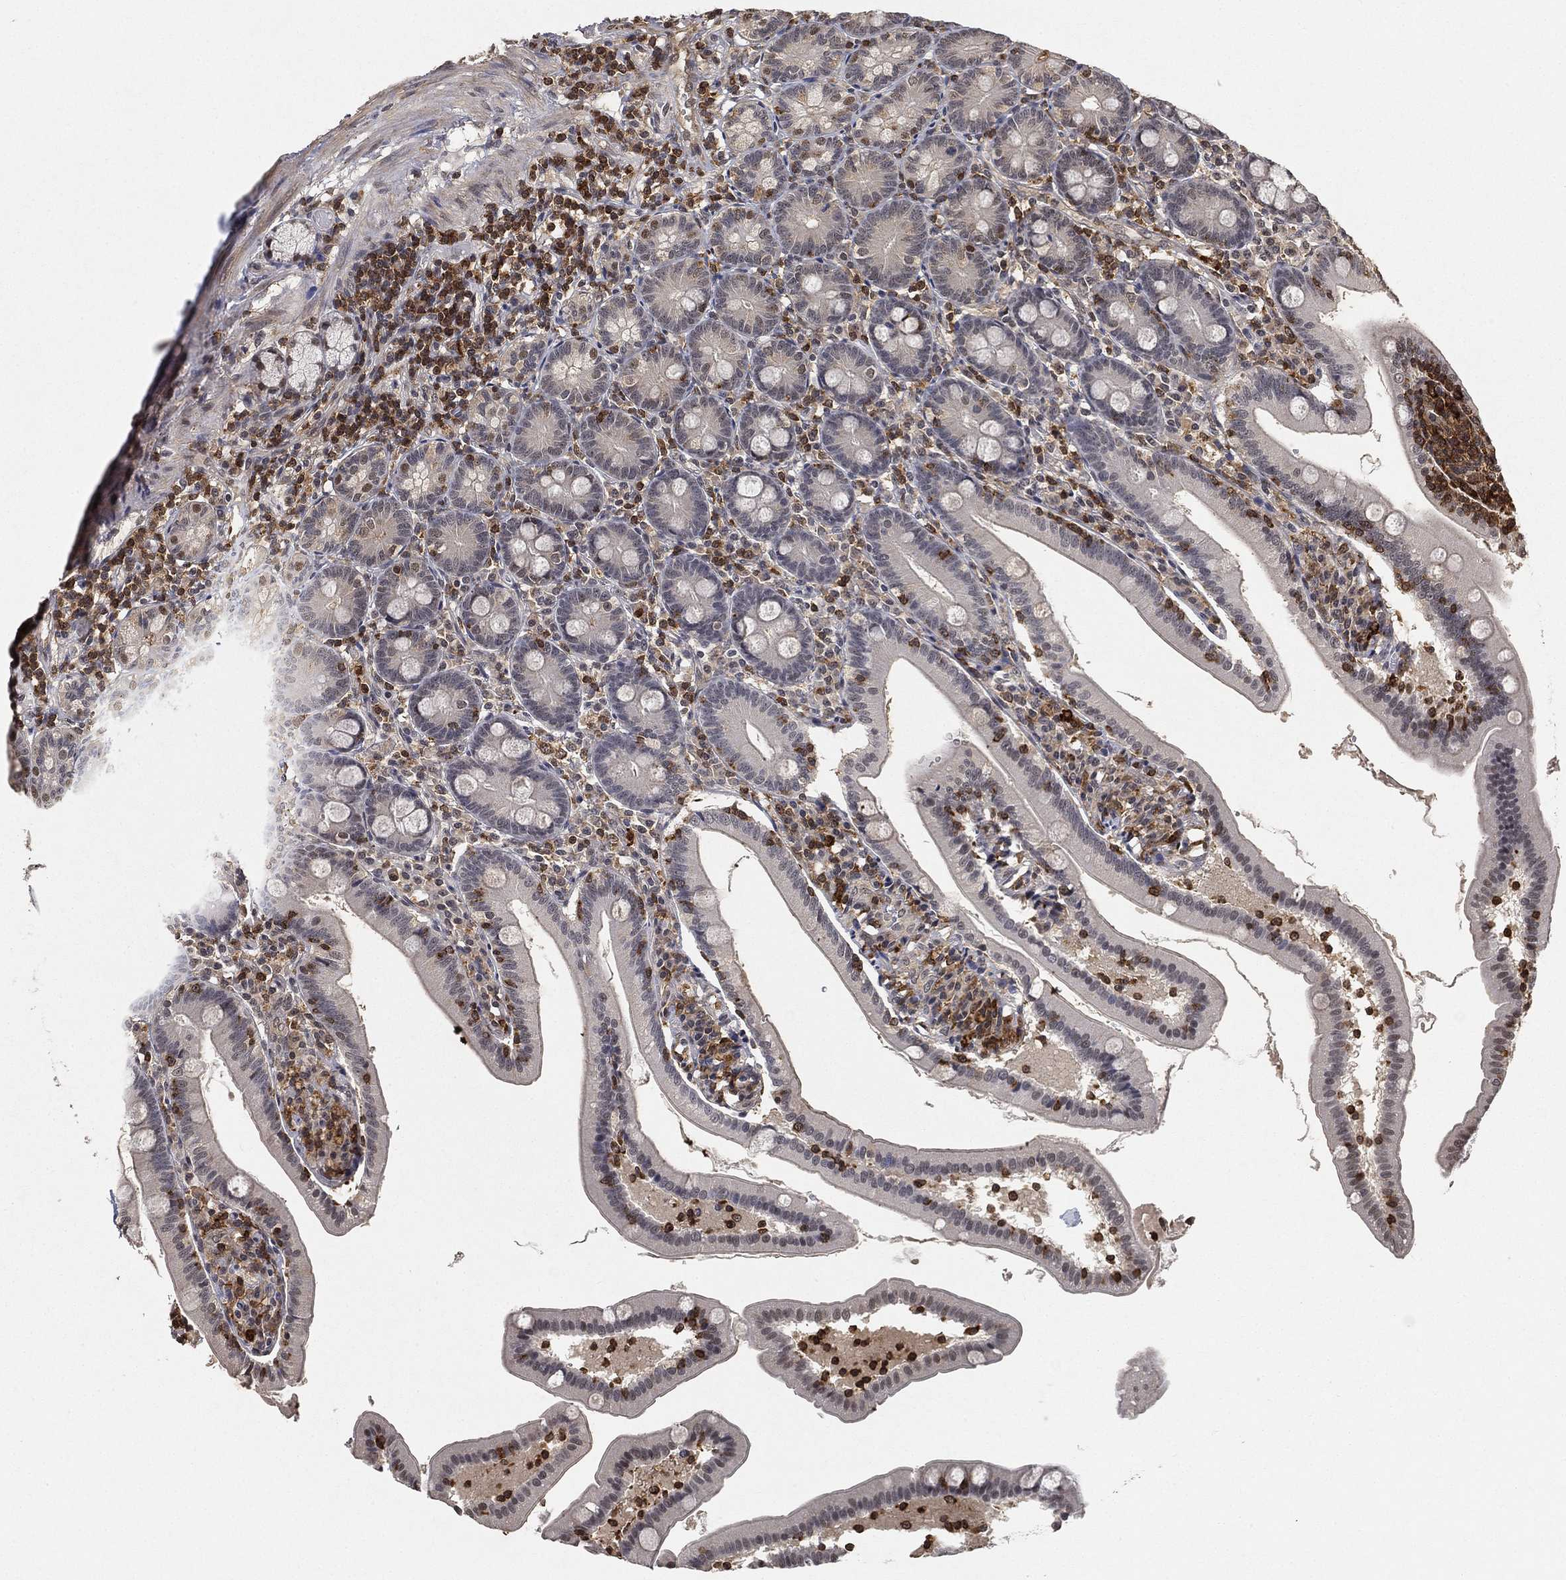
{"staining": {"intensity": "negative", "quantity": "none", "location": "none"}, "tissue": "duodenum", "cell_type": "Glandular cells", "image_type": "normal", "snomed": [{"axis": "morphology", "description": "Normal tissue, NOS"}, {"axis": "topography", "description": "Duodenum"}], "caption": "High magnification brightfield microscopy of normal duodenum stained with DAB (3,3'-diaminobenzidine) (brown) and counterstained with hematoxylin (blue): glandular cells show no significant staining. (DAB immunohistochemistry visualized using brightfield microscopy, high magnification).", "gene": "WDR26", "patient": {"sex": "female", "age": 67}}